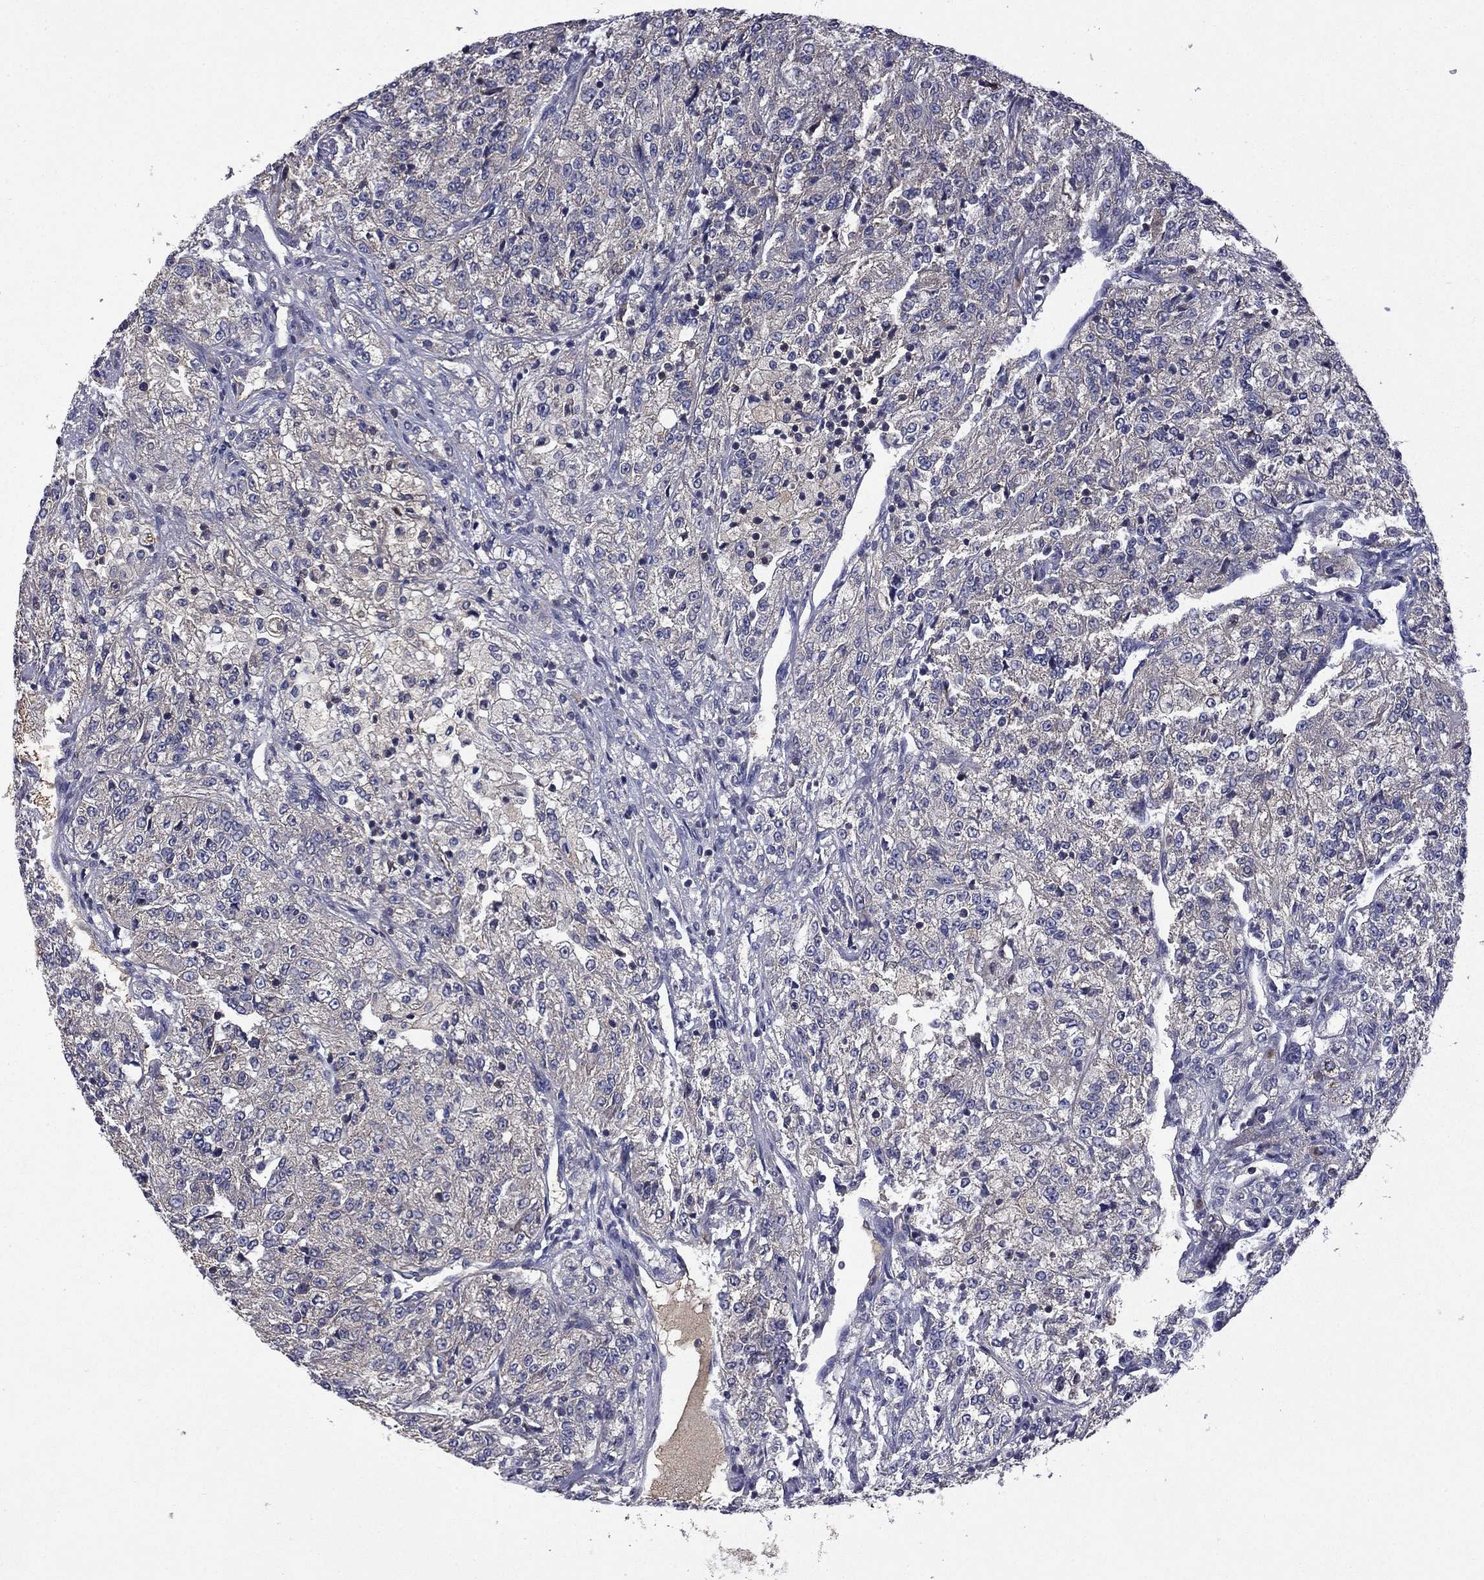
{"staining": {"intensity": "negative", "quantity": "none", "location": "none"}, "tissue": "renal cancer", "cell_type": "Tumor cells", "image_type": "cancer", "snomed": [{"axis": "morphology", "description": "Adenocarcinoma, NOS"}, {"axis": "topography", "description": "Kidney"}], "caption": "There is no significant expression in tumor cells of renal cancer.", "gene": "CEACAM7", "patient": {"sex": "female", "age": 63}}